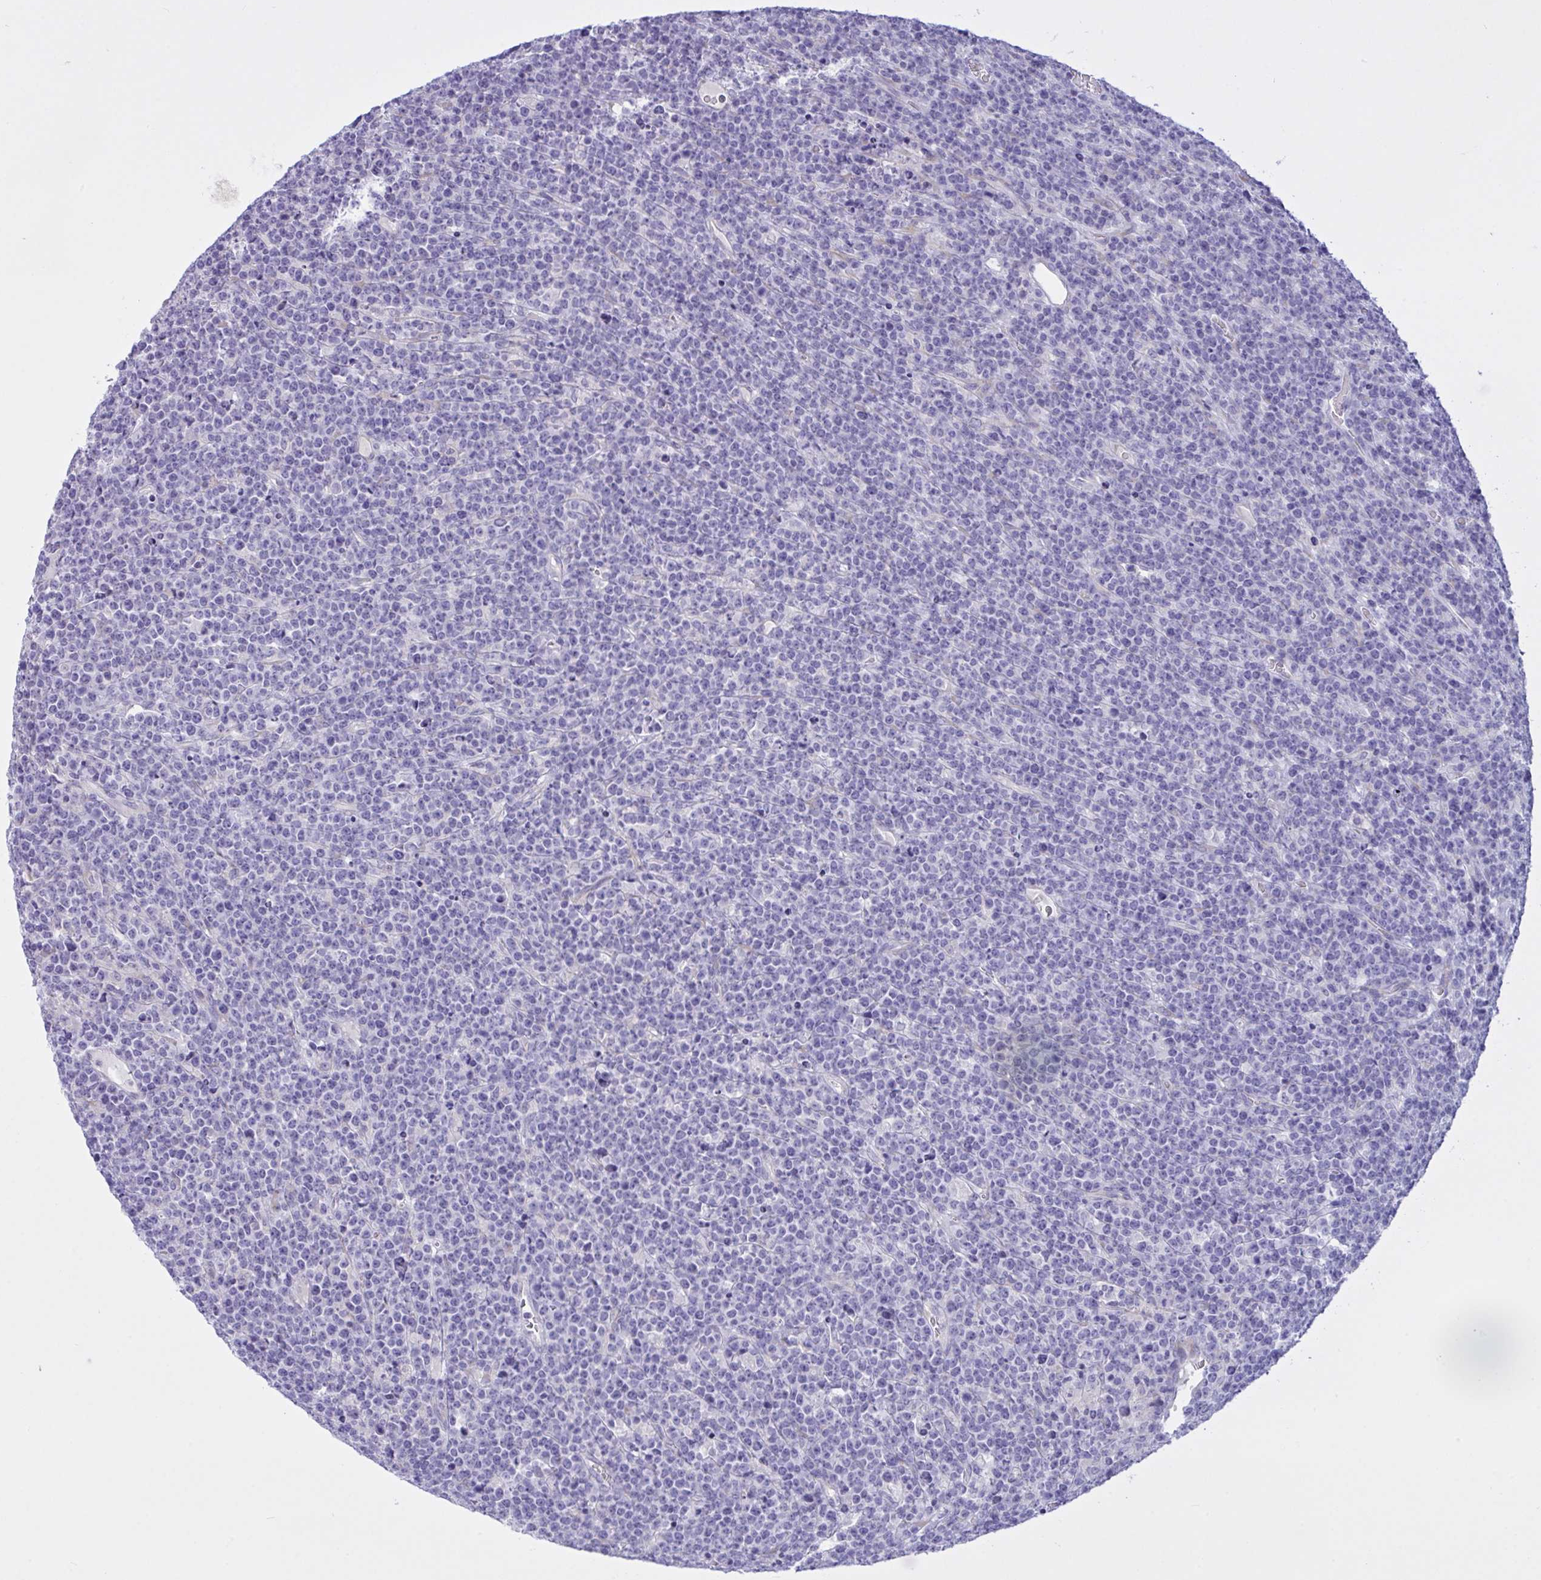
{"staining": {"intensity": "negative", "quantity": "none", "location": "none"}, "tissue": "lymphoma", "cell_type": "Tumor cells", "image_type": "cancer", "snomed": [{"axis": "morphology", "description": "Malignant lymphoma, non-Hodgkin's type, High grade"}, {"axis": "topography", "description": "Ovary"}], "caption": "This is a micrograph of IHC staining of lymphoma, which shows no expression in tumor cells.", "gene": "FAM86B1", "patient": {"sex": "female", "age": 56}}